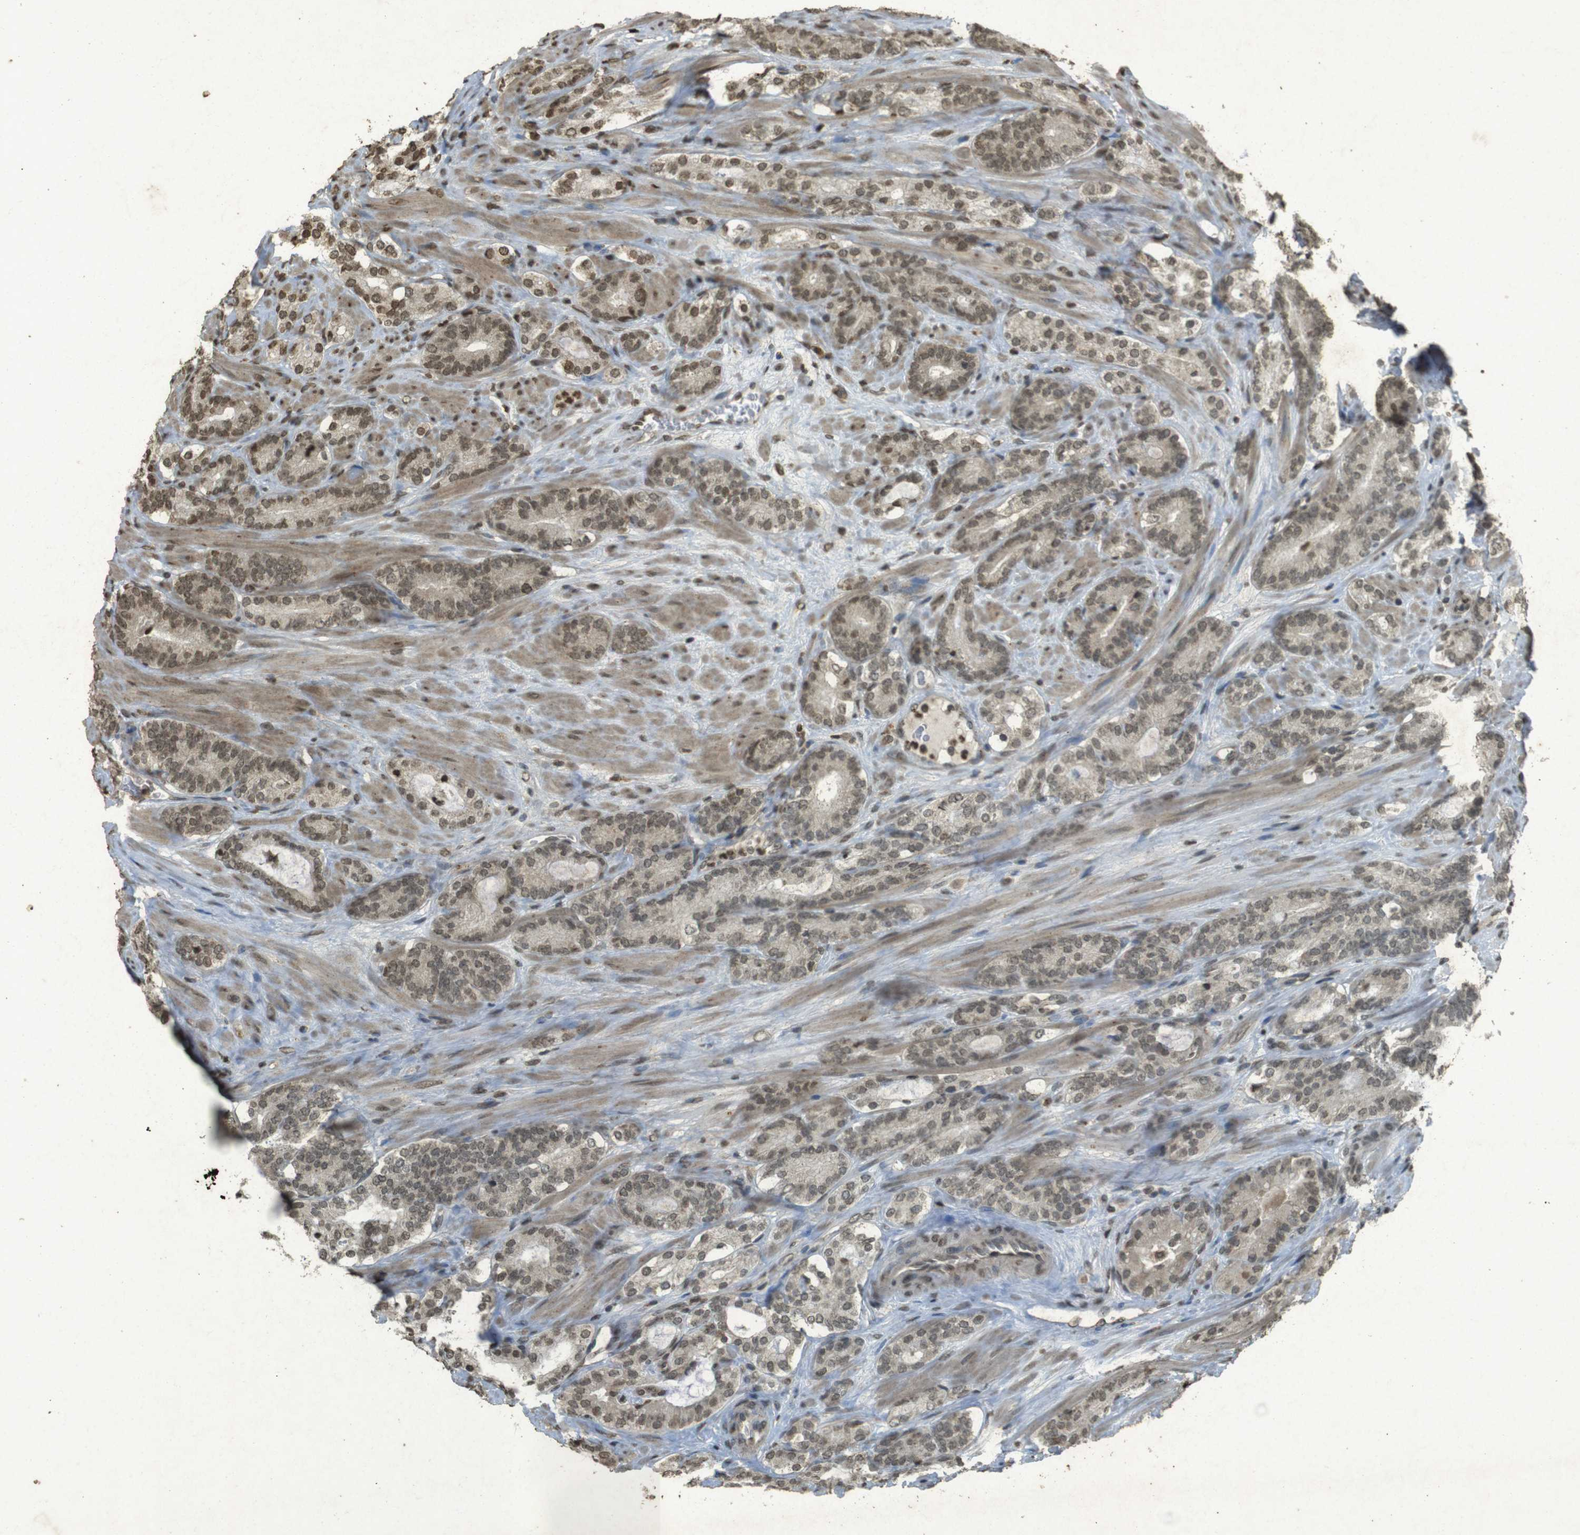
{"staining": {"intensity": "moderate", "quantity": ">75%", "location": "cytoplasmic/membranous,nuclear"}, "tissue": "prostate cancer", "cell_type": "Tumor cells", "image_type": "cancer", "snomed": [{"axis": "morphology", "description": "Adenocarcinoma, Low grade"}, {"axis": "topography", "description": "Prostate"}], "caption": "Protein staining shows moderate cytoplasmic/membranous and nuclear expression in about >75% of tumor cells in prostate cancer (adenocarcinoma (low-grade)).", "gene": "ORC4", "patient": {"sex": "male", "age": 63}}